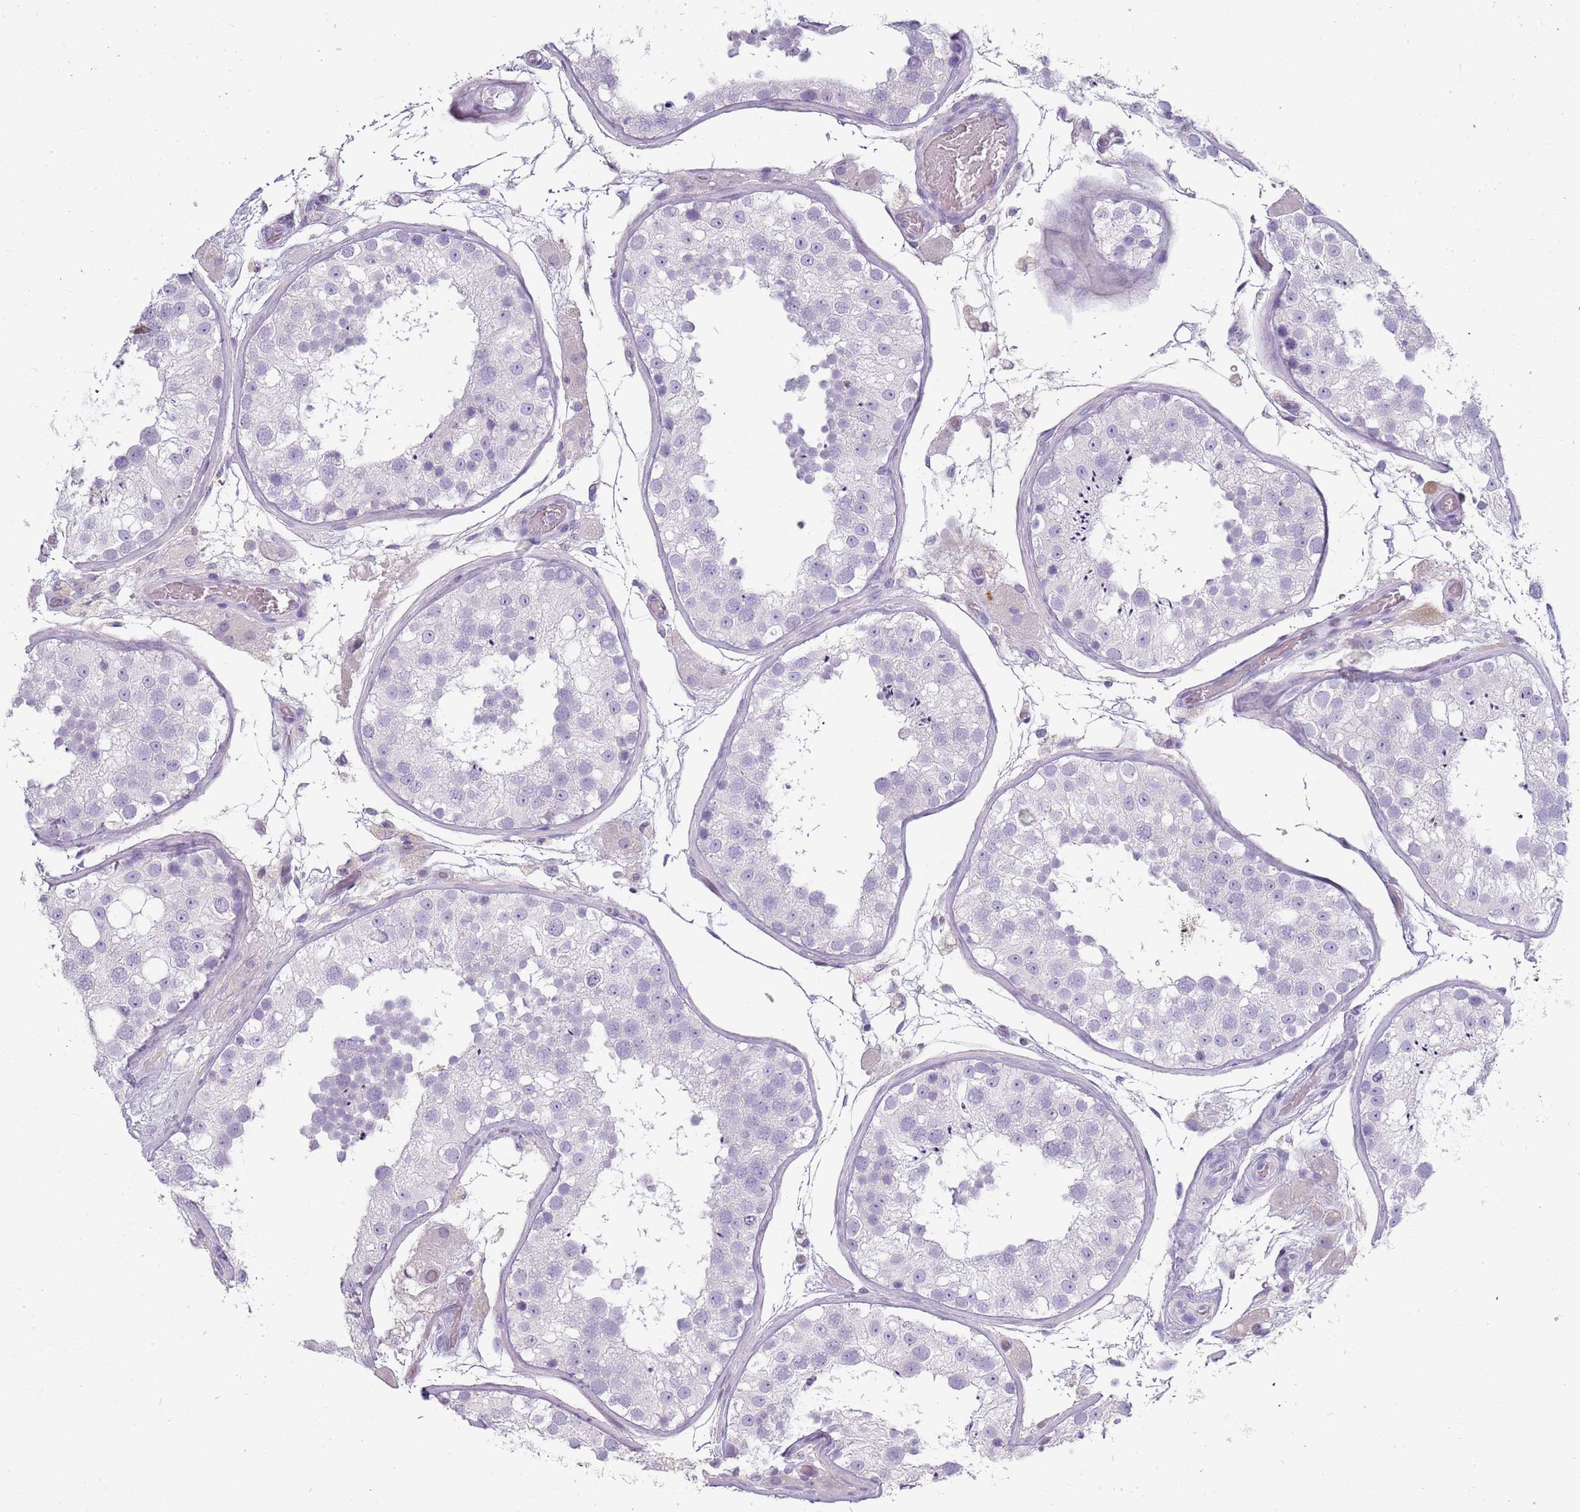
{"staining": {"intensity": "negative", "quantity": "none", "location": "none"}, "tissue": "testis", "cell_type": "Cells in seminiferous ducts", "image_type": "normal", "snomed": [{"axis": "morphology", "description": "Normal tissue, NOS"}, {"axis": "topography", "description": "Testis"}], "caption": "Immunohistochemistry (IHC) photomicrograph of normal human testis stained for a protein (brown), which exhibits no staining in cells in seminiferous ducts.", "gene": "TNFRSF6B", "patient": {"sex": "male", "age": 26}}